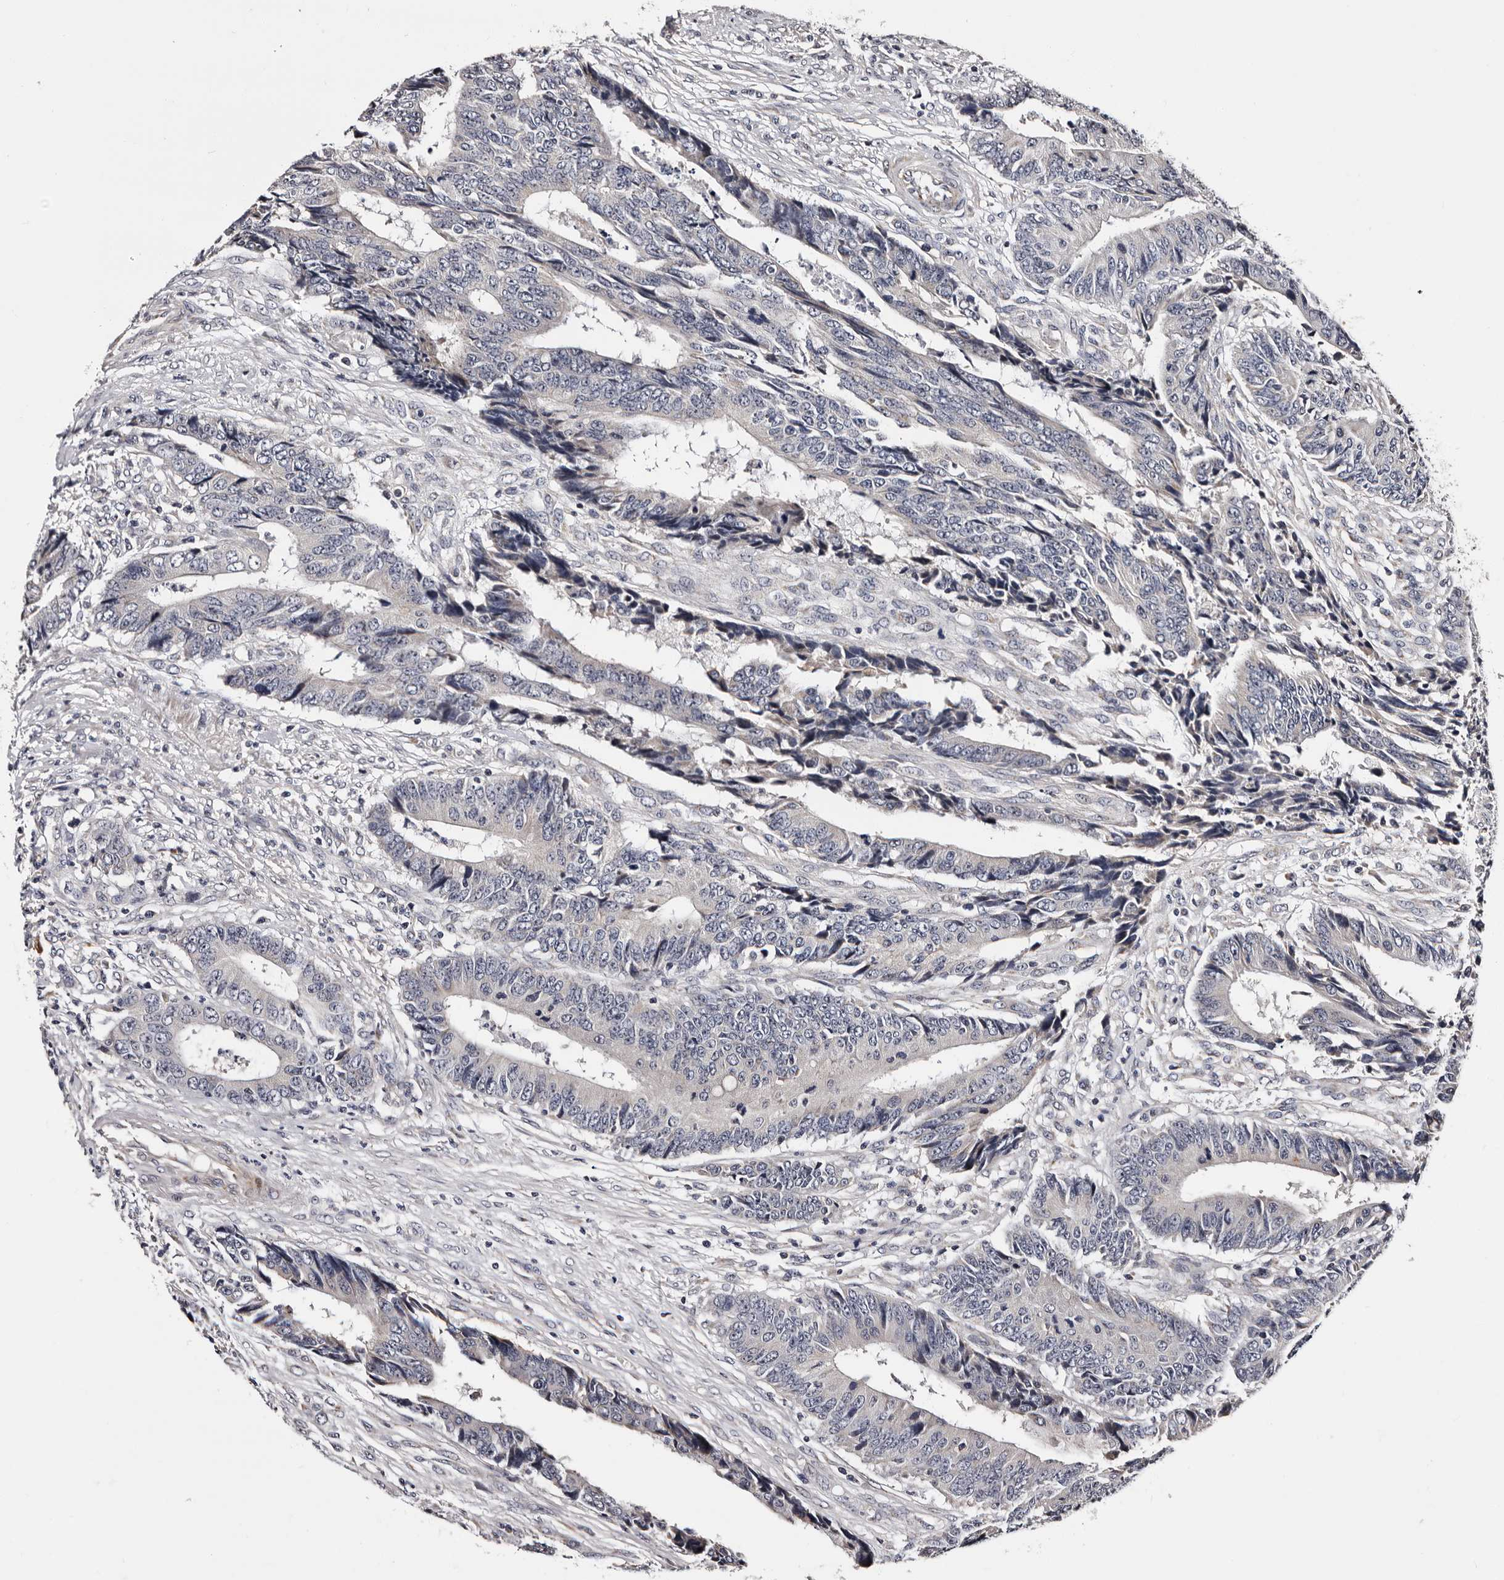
{"staining": {"intensity": "negative", "quantity": "none", "location": "none"}, "tissue": "colorectal cancer", "cell_type": "Tumor cells", "image_type": "cancer", "snomed": [{"axis": "morphology", "description": "Adenocarcinoma, NOS"}, {"axis": "topography", "description": "Rectum"}], "caption": "Human colorectal cancer (adenocarcinoma) stained for a protein using immunohistochemistry (IHC) exhibits no staining in tumor cells.", "gene": "TAF4B", "patient": {"sex": "male", "age": 84}}